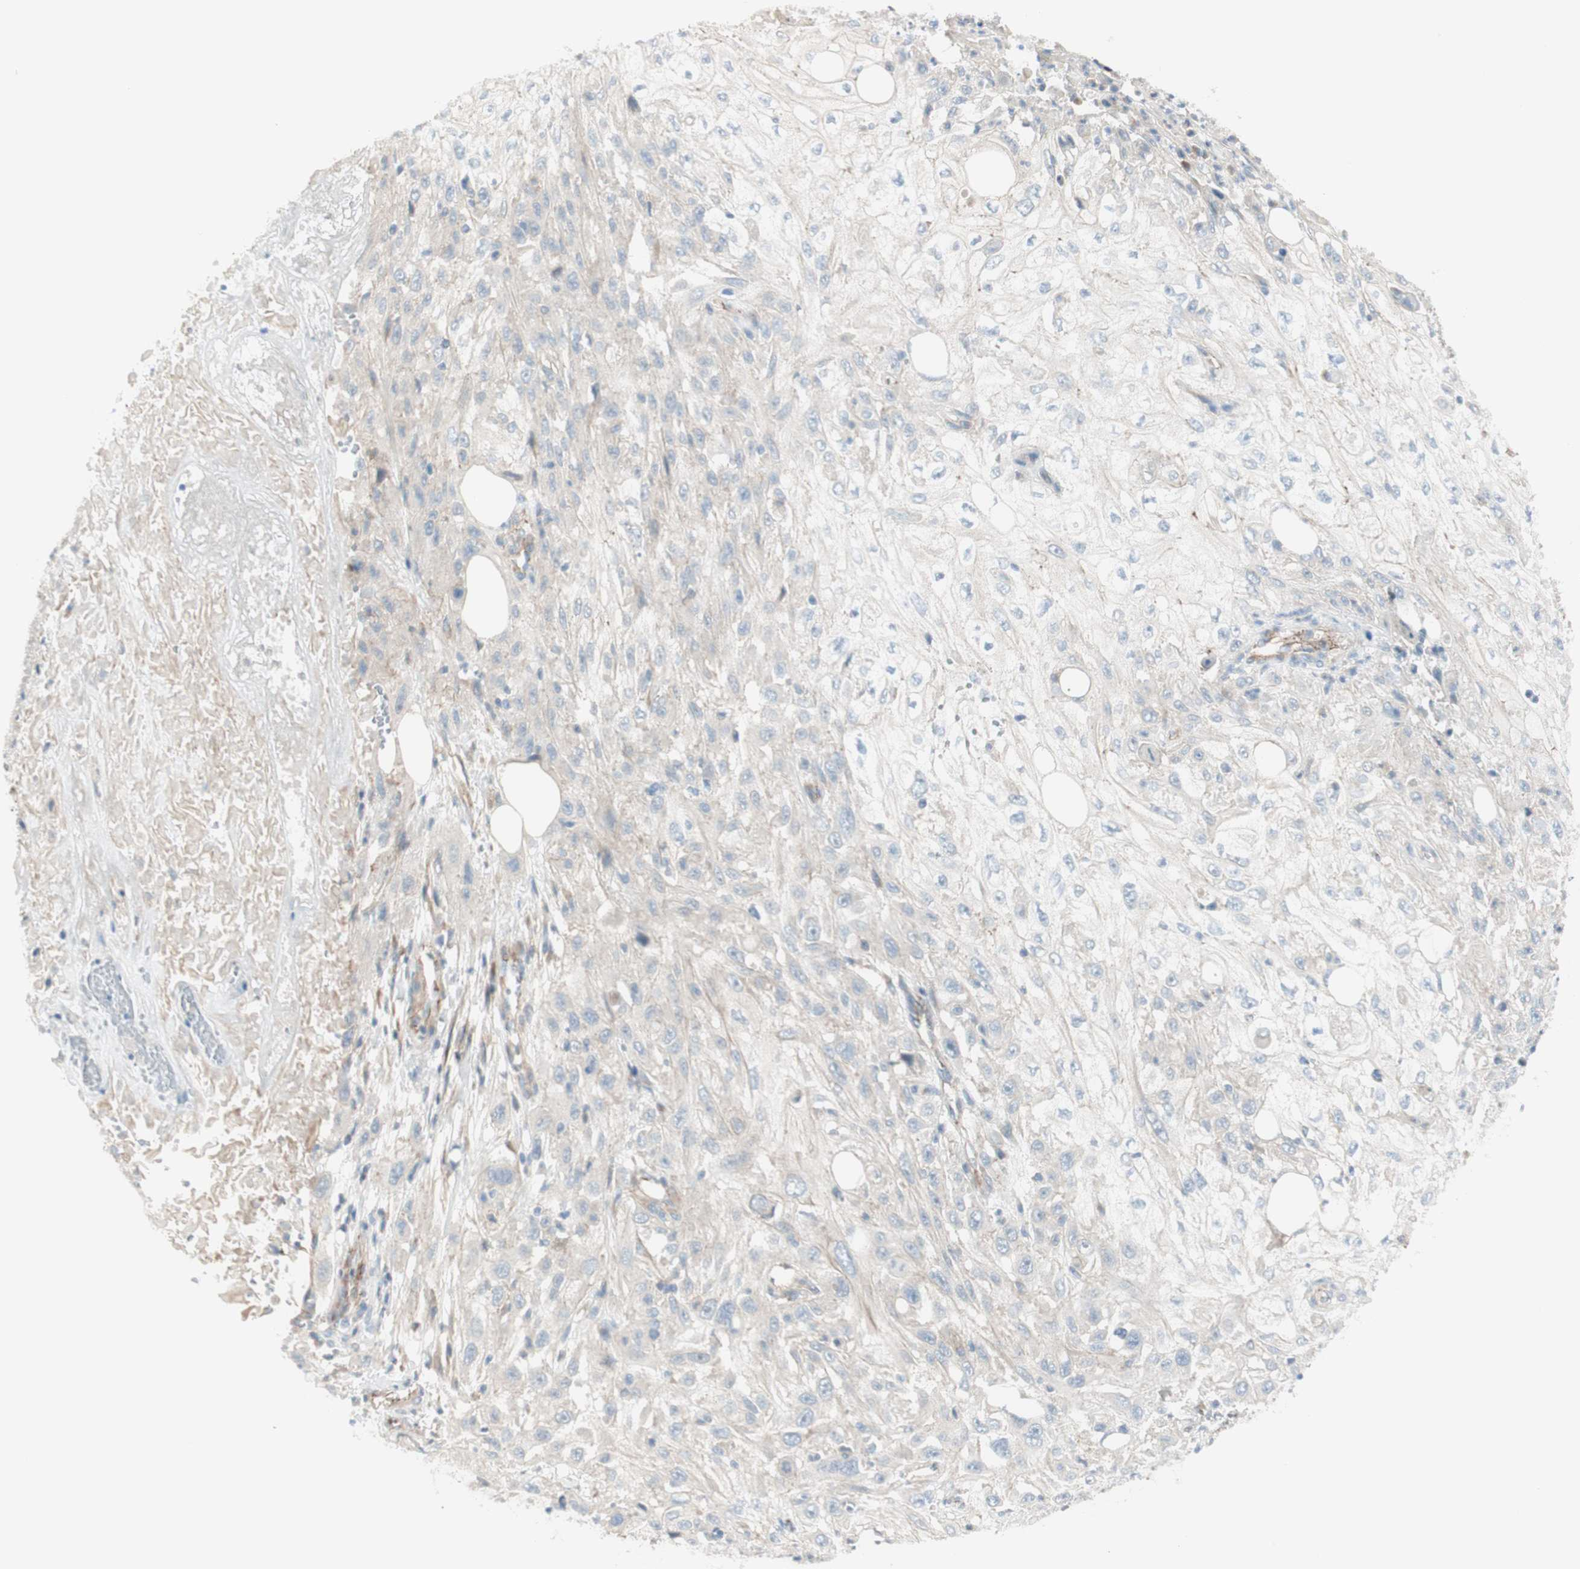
{"staining": {"intensity": "negative", "quantity": "none", "location": "none"}, "tissue": "skin cancer", "cell_type": "Tumor cells", "image_type": "cancer", "snomed": [{"axis": "morphology", "description": "Squamous cell carcinoma, NOS"}, {"axis": "topography", "description": "Skin"}], "caption": "IHC image of neoplastic tissue: human skin squamous cell carcinoma stained with DAB displays no significant protein positivity in tumor cells.", "gene": "TJP1", "patient": {"sex": "male", "age": 75}}